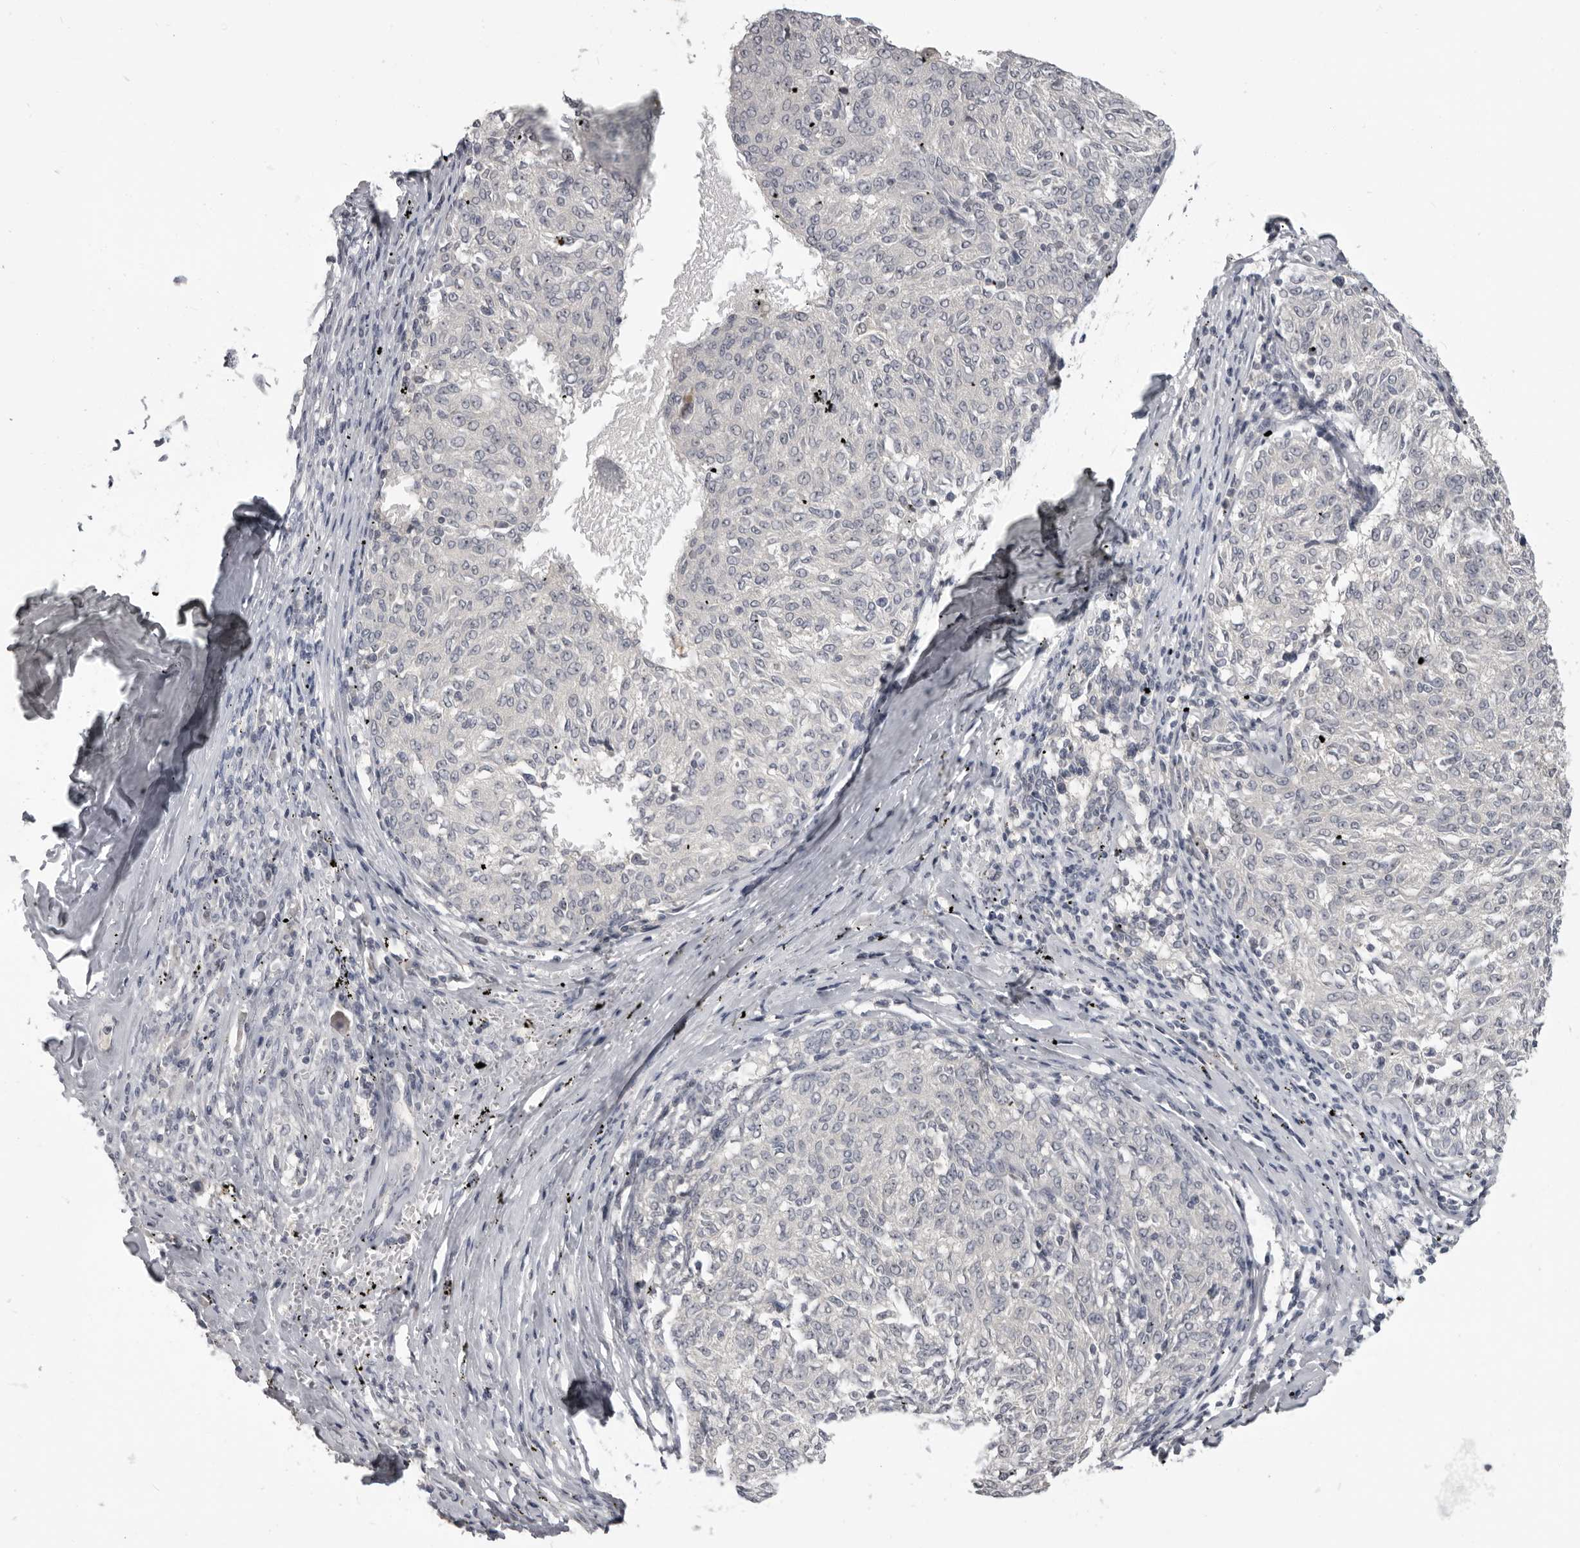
{"staining": {"intensity": "negative", "quantity": "none", "location": "none"}, "tissue": "melanoma", "cell_type": "Tumor cells", "image_type": "cancer", "snomed": [{"axis": "morphology", "description": "Malignant melanoma, NOS"}, {"axis": "topography", "description": "Skin"}], "caption": "Tumor cells are negative for protein expression in human melanoma.", "gene": "MRTO4", "patient": {"sex": "female", "age": 72}}